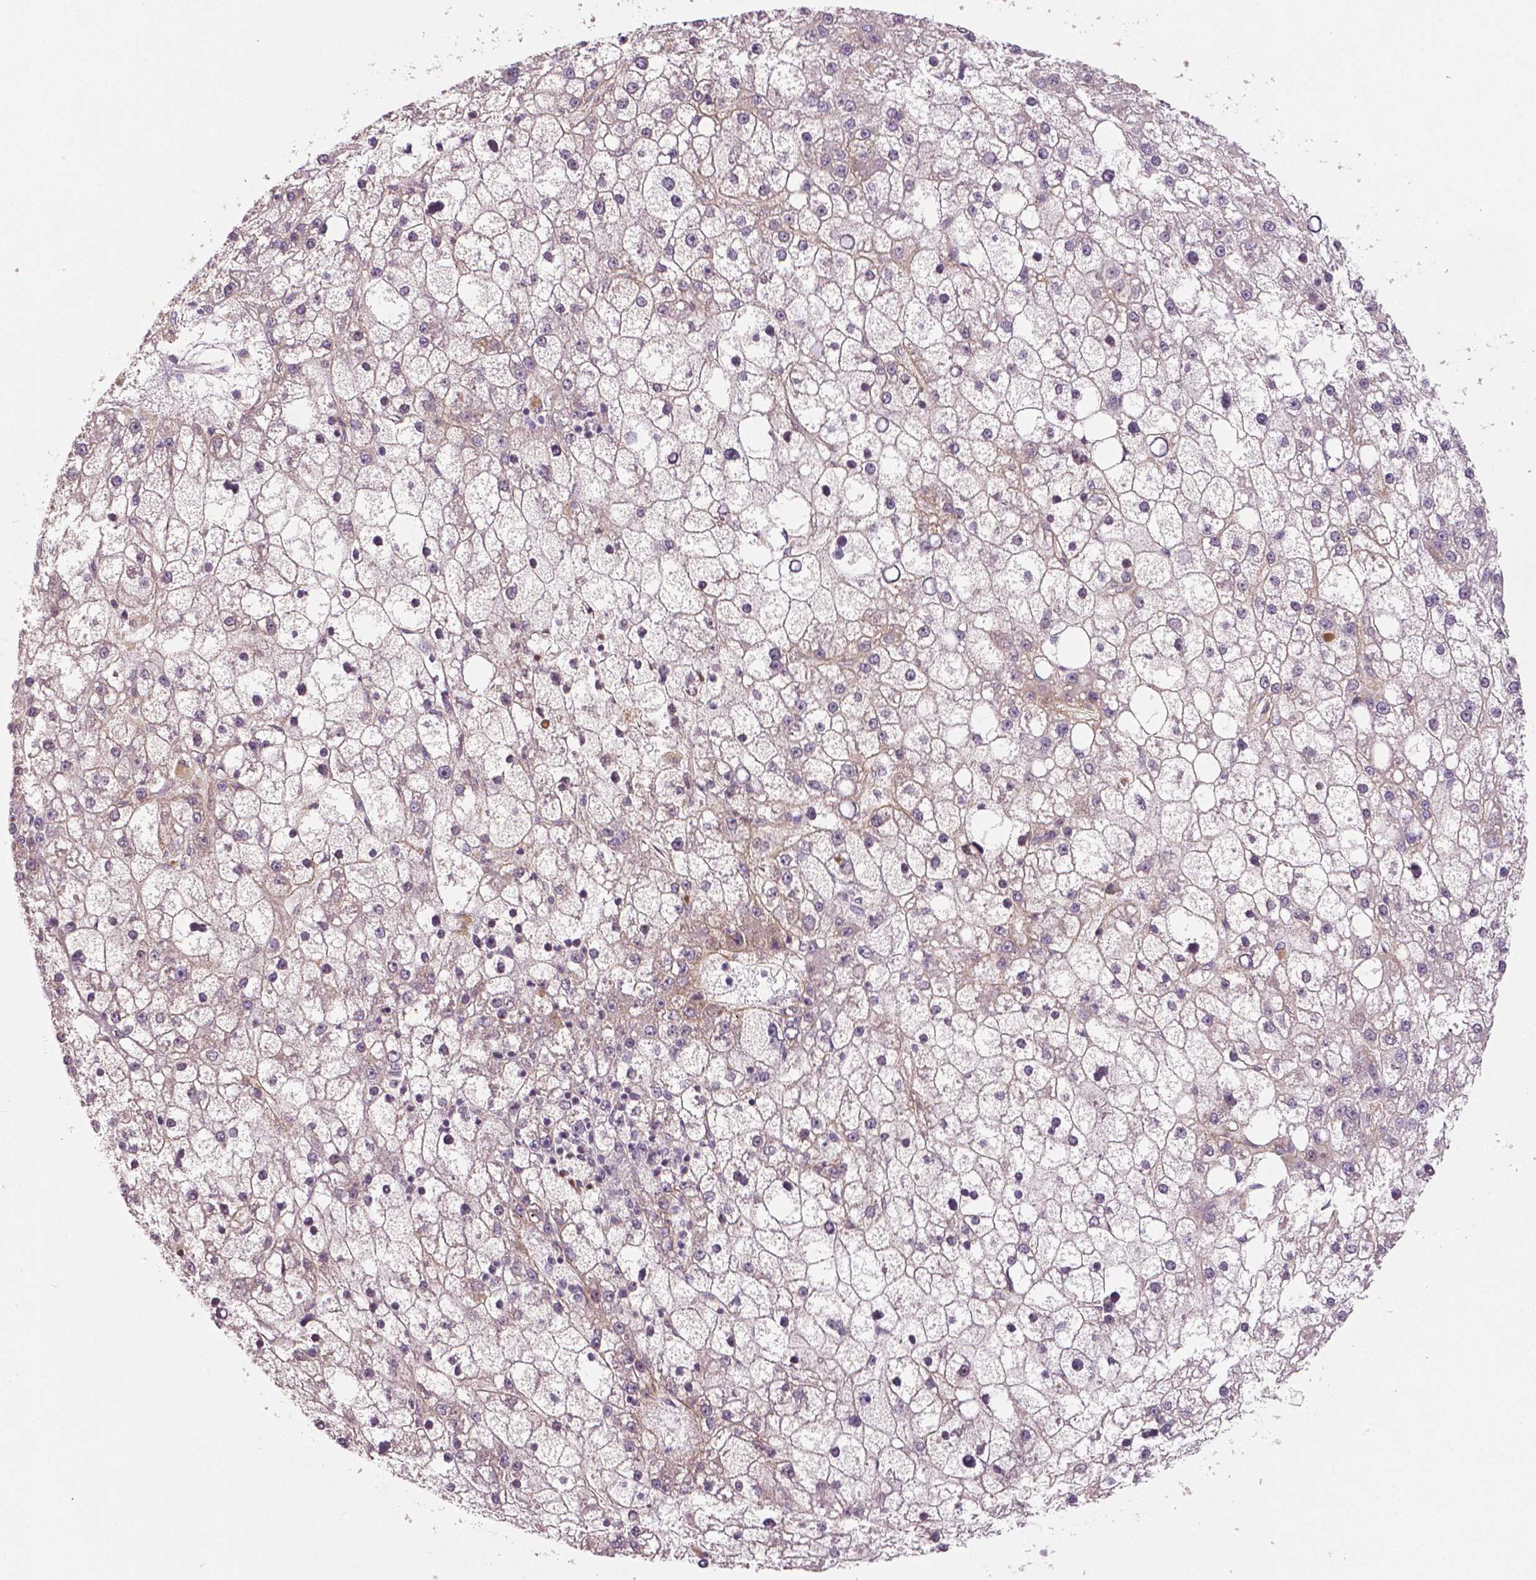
{"staining": {"intensity": "negative", "quantity": "none", "location": "none"}, "tissue": "liver cancer", "cell_type": "Tumor cells", "image_type": "cancer", "snomed": [{"axis": "morphology", "description": "Carcinoma, Hepatocellular, NOS"}, {"axis": "topography", "description": "Liver"}], "caption": "Hepatocellular carcinoma (liver) was stained to show a protein in brown. There is no significant staining in tumor cells. Brightfield microscopy of immunohistochemistry stained with DAB (3,3'-diaminobenzidine) (brown) and hematoxylin (blue), captured at high magnification.", "gene": "FLT1", "patient": {"sex": "male", "age": 67}}